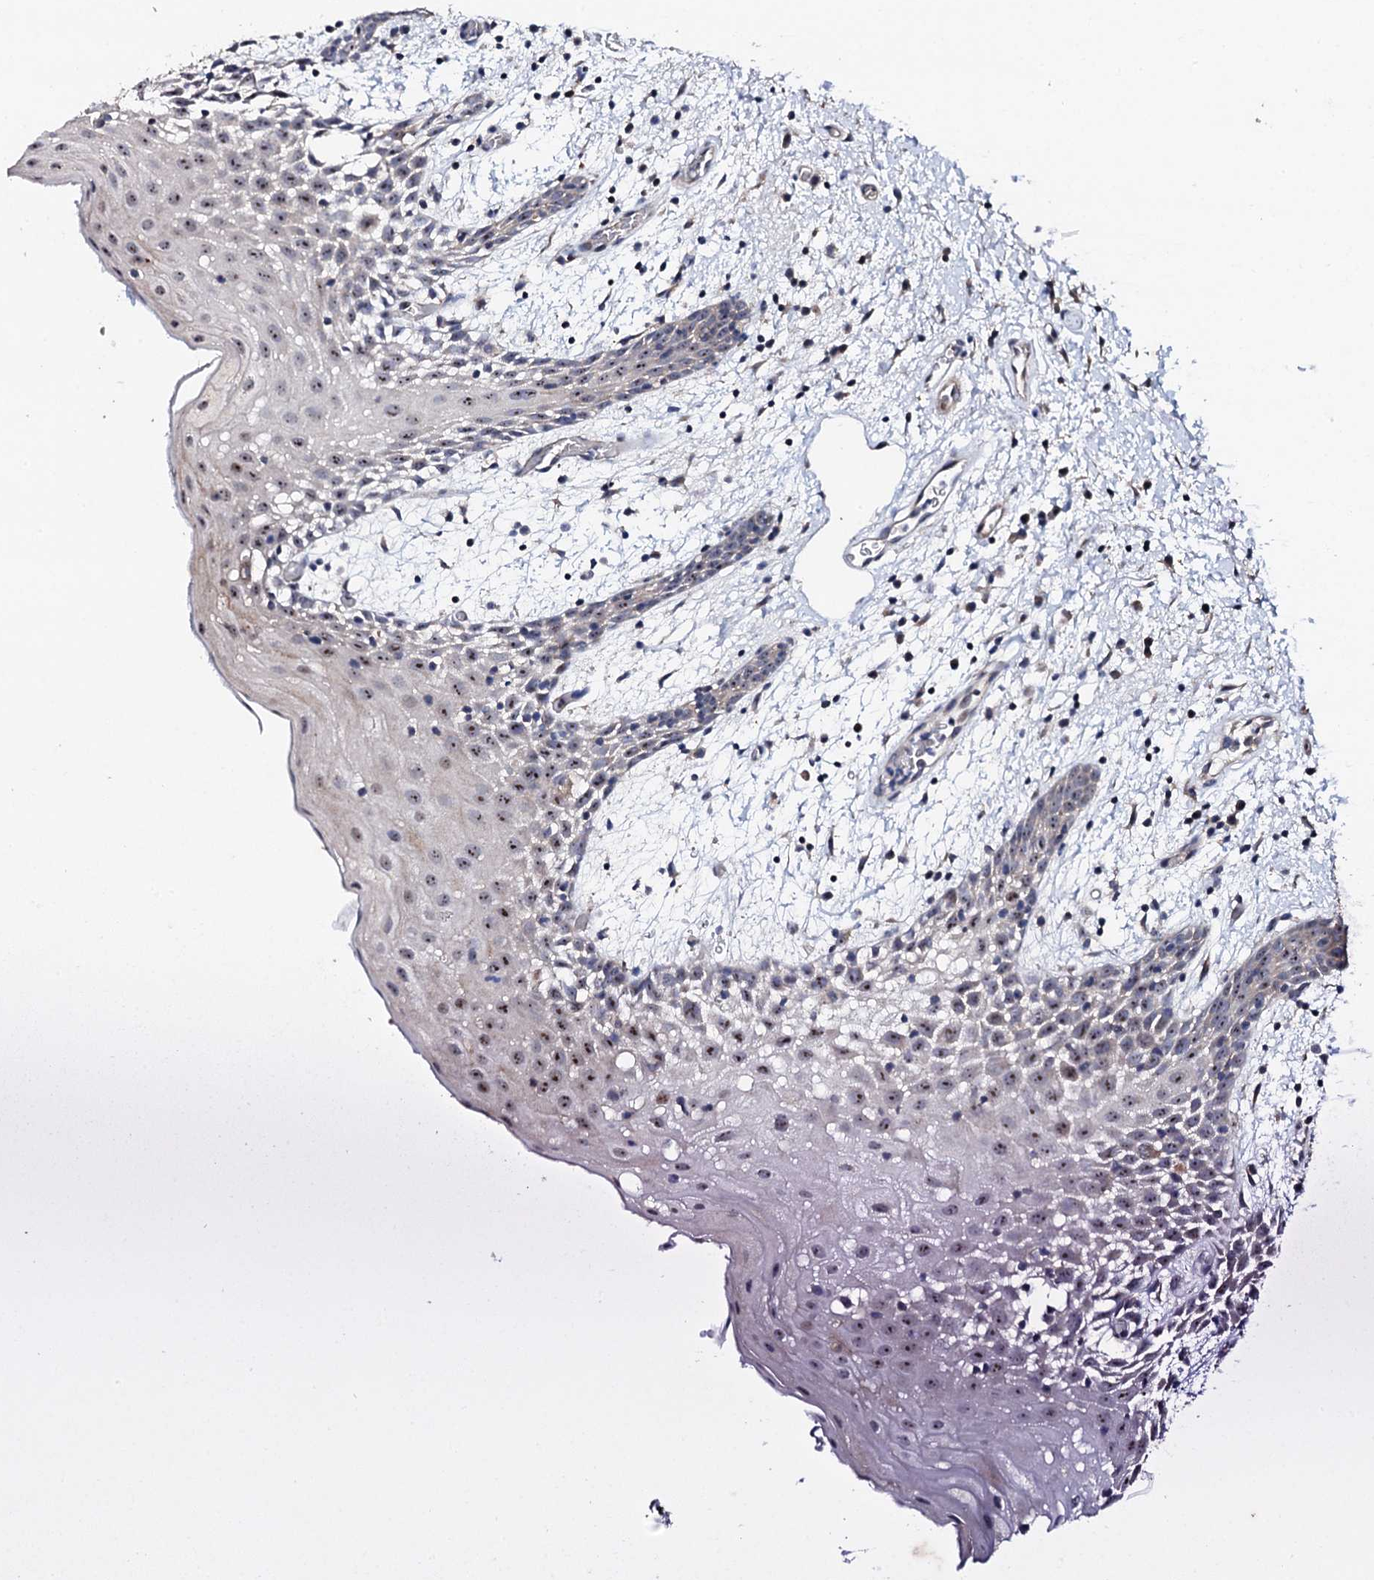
{"staining": {"intensity": "moderate", "quantity": "25%-75%", "location": "nuclear"}, "tissue": "oral mucosa", "cell_type": "Squamous epithelial cells", "image_type": "normal", "snomed": [{"axis": "morphology", "description": "Normal tissue, NOS"}, {"axis": "topography", "description": "Skeletal muscle"}, {"axis": "topography", "description": "Oral tissue"}, {"axis": "topography", "description": "Salivary gland"}, {"axis": "topography", "description": "Peripheral nerve tissue"}], "caption": "IHC (DAB (3,3'-diaminobenzidine)) staining of unremarkable human oral mucosa demonstrates moderate nuclear protein expression in about 25%-75% of squamous epithelial cells.", "gene": "GTPBP4", "patient": {"sex": "male", "age": 54}}